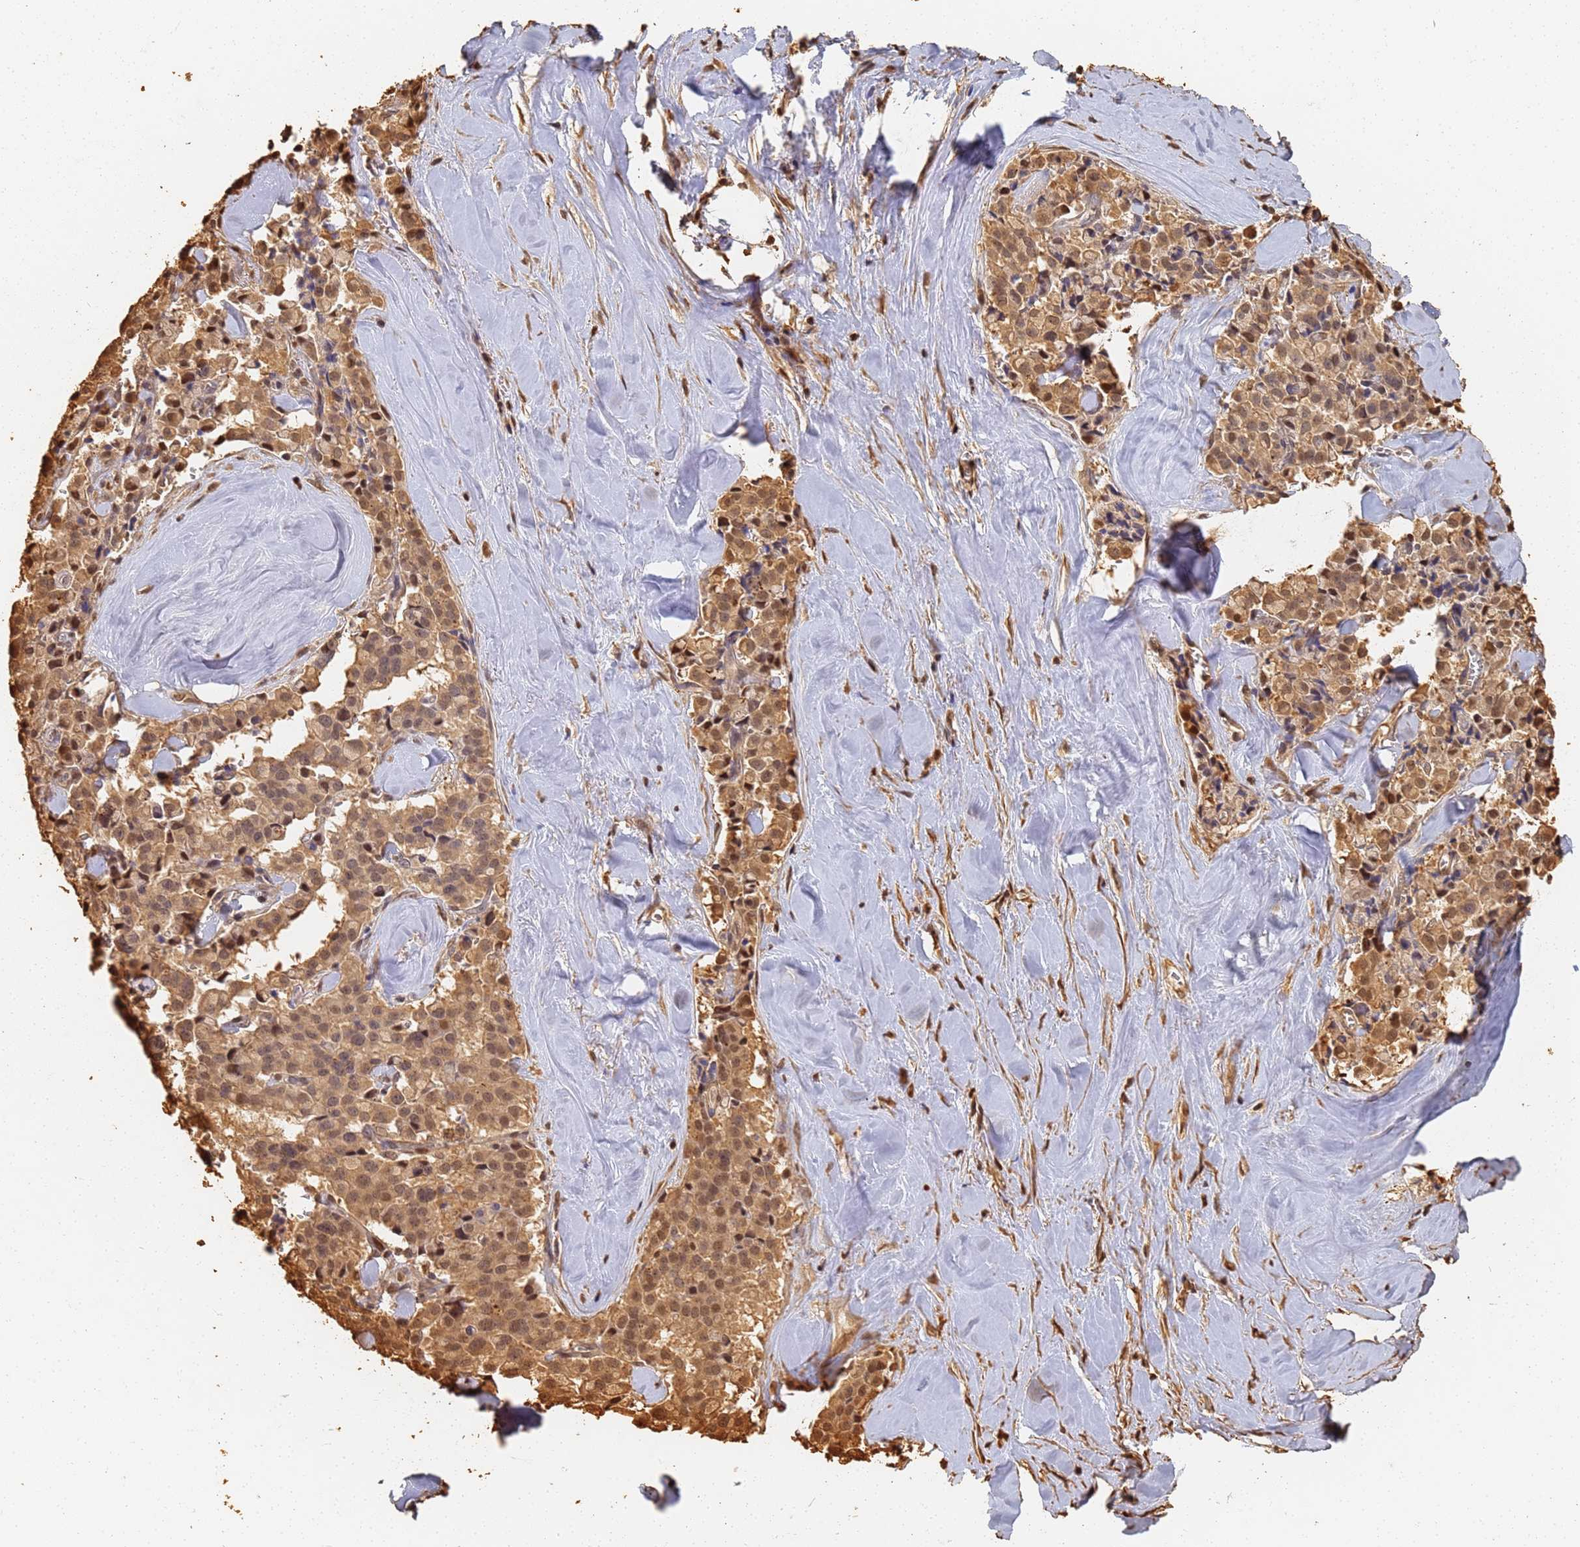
{"staining": {"intensity": "moderate", "quantity": ">75%", "location": "cytoplasmic/membranous,nuclear"}, "tissue": "pancreatic cancer", "cell_type": "Tumor cells", "image_type": "cancer", "snomed": [{"axis": "morphology", "description": "Adenocarcinoma, NOS"}, {"axis": "topography", "description": "Pancreas"}], "caption": "Adenocarcinoma (pancreatic) stained for a protein reveals moderate cytoplasmic/membranous and nuclear positivity in tumor cells. (brown staining indicates protein expression, while blue staining denotes nuclei).", "gene": "JAK2", "patient": {"sex": "male", "age": 65}}